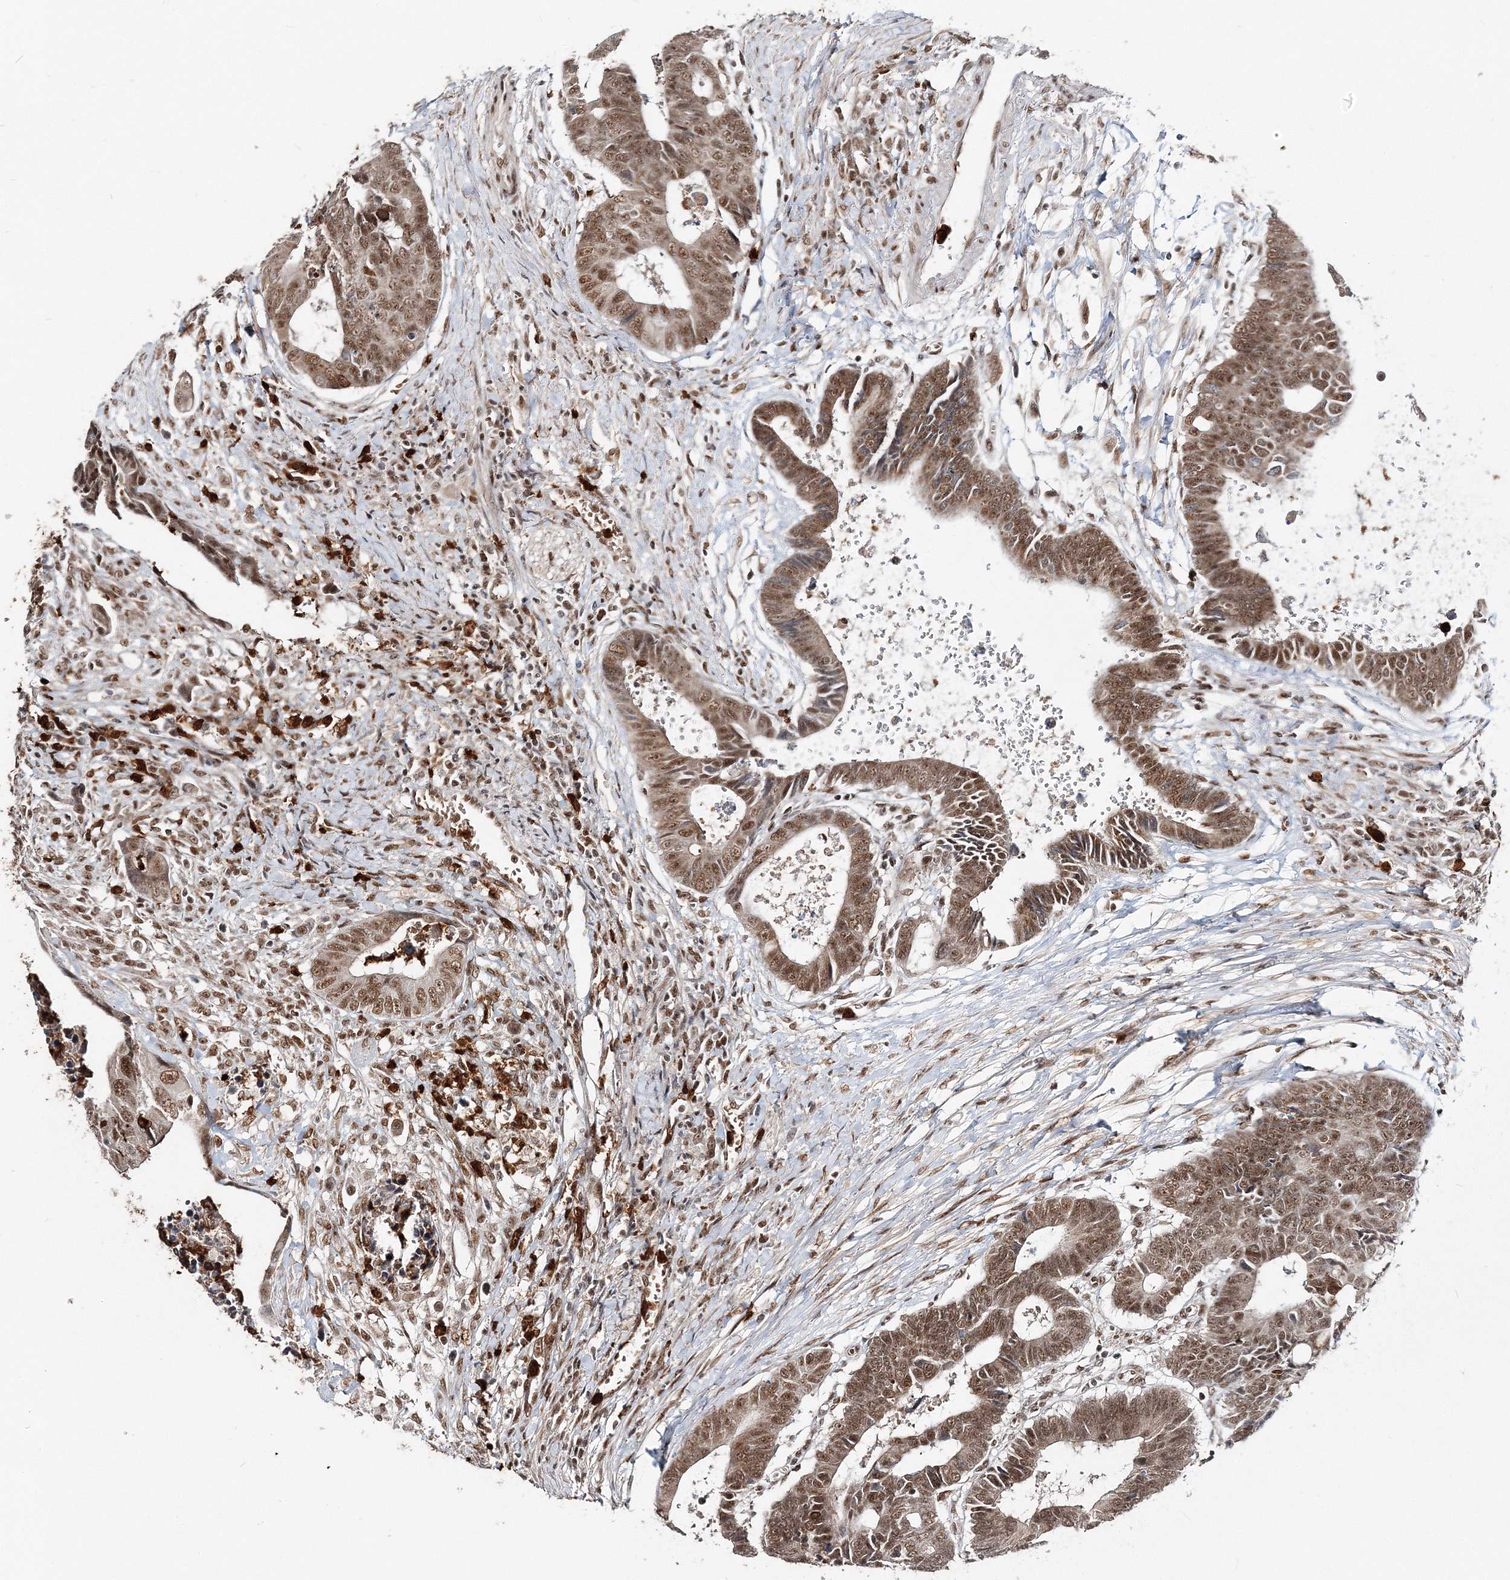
{"staining": {"intensity": "moderate", "quantity": ">75%", "location": "cytoplasmic/membranous,nuclear"}, "tissue": "colorectal cancer", "cell_type": "Tumor cells", "image_type": "cancer", "snomed": [{"axis": "morphology", "description": "Adenocarcinoma, NOS"}, {"axis": "topography", "description": "Rectum"}], "caption": "Immunohistochemistry histopathology image of human colorectal adenocarcinoma stained for a protein (brown), which exhibits medium levels of moderate cytoplasmic/membranous and nuclear positivity in approximately >75% of tumor cells.", "gene": "QRICH1", "patient": {"sex": "male", "age": 84}}